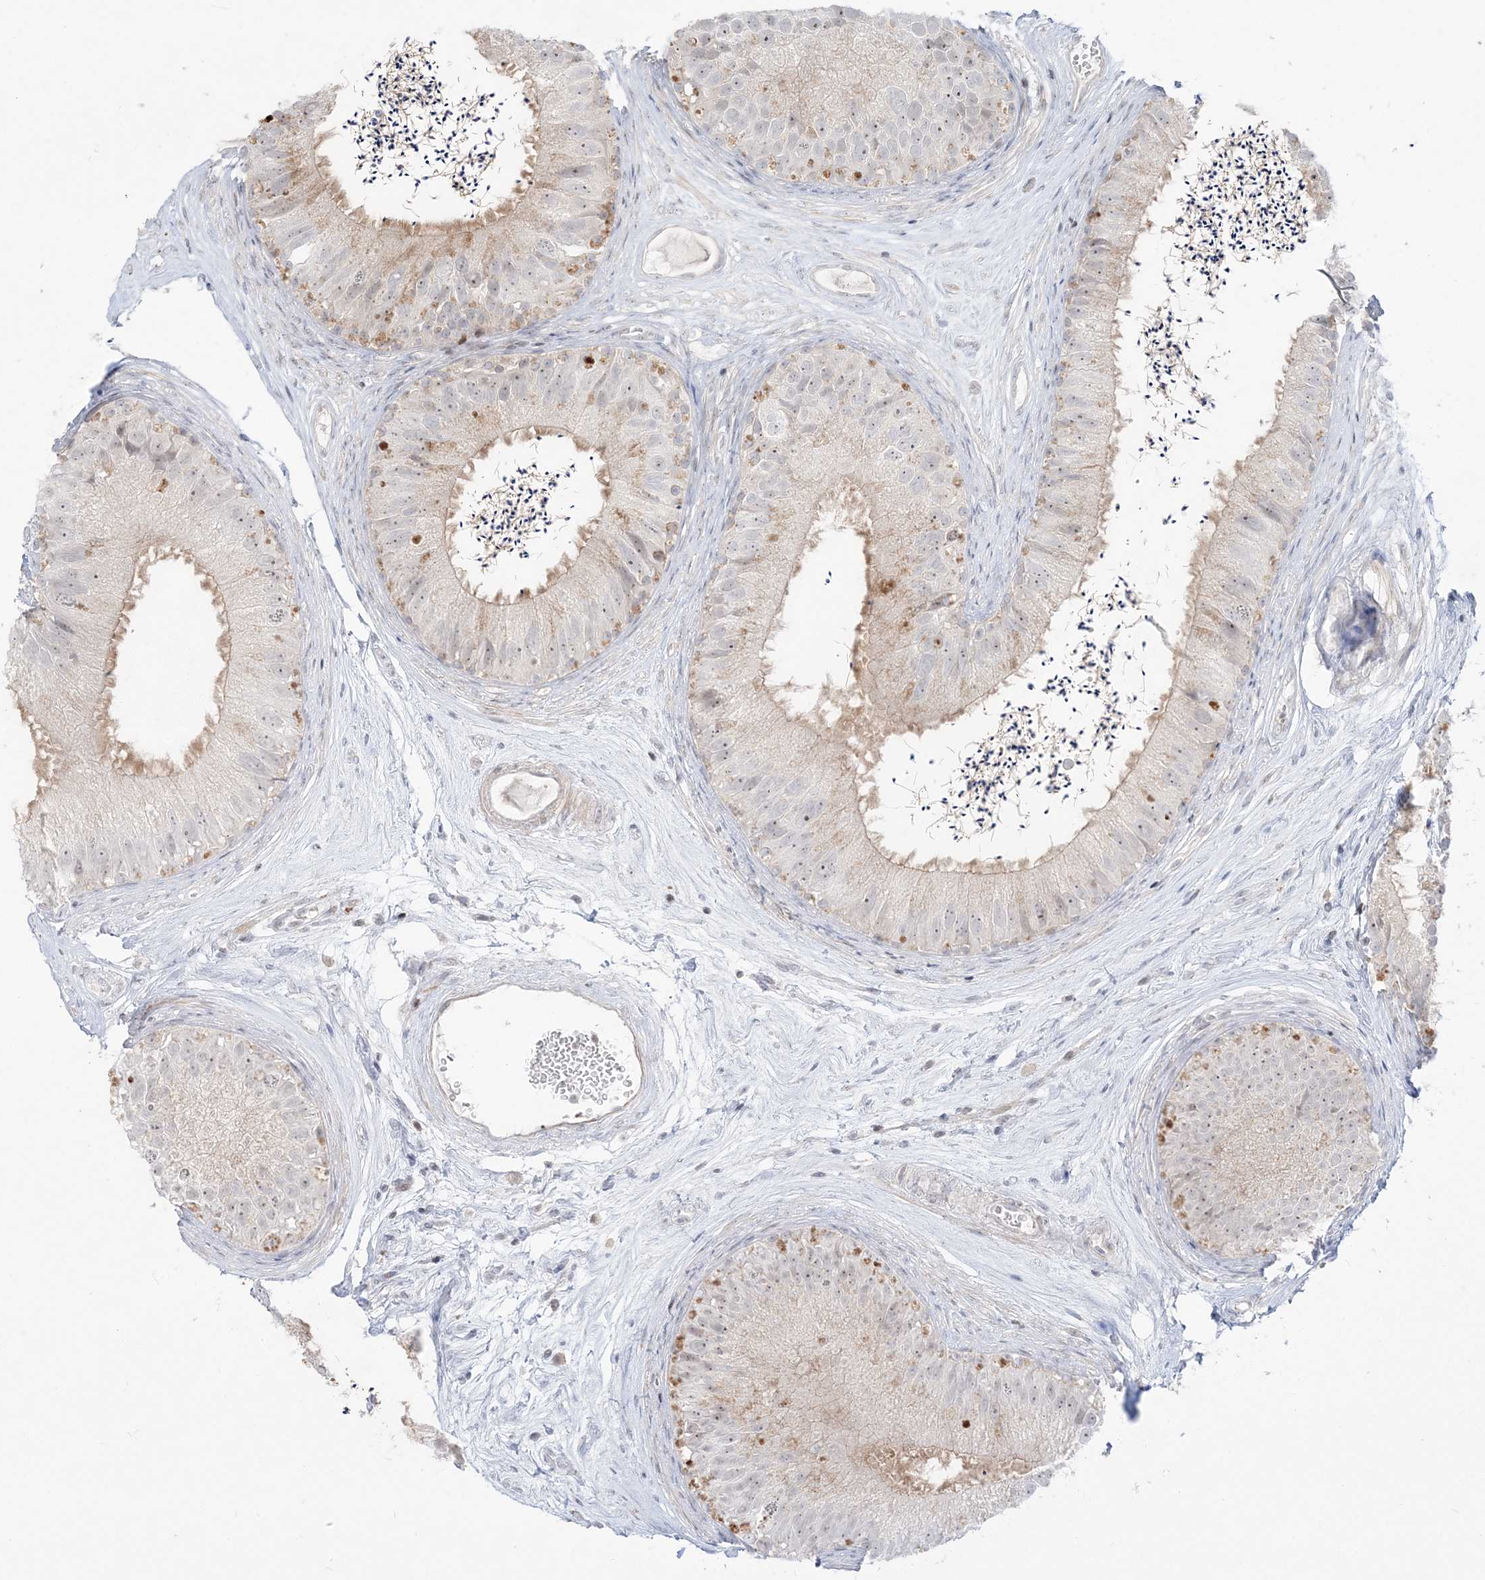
{"staining": {"intensity": "weak", "quantity": "25%-75%", "location": "cytoplasmic/membranous,nuclear"}, "tissue": "epididymis", "cell_type": "Glandular cells", "image_type": "normal", "snomed": [{"axis": "morphology", "description": "Normal tissue, NOS"}, {"axis": "topography", "description": "Epididymis"}], "caption": "Protein staining of benign epididymis reveals weak cytoplasmic/membranous,nuclear expression in about 25%-75% of glandular cells.", "gene": "SH3BP4", "patient": {"sex": "male", "age": 77}}